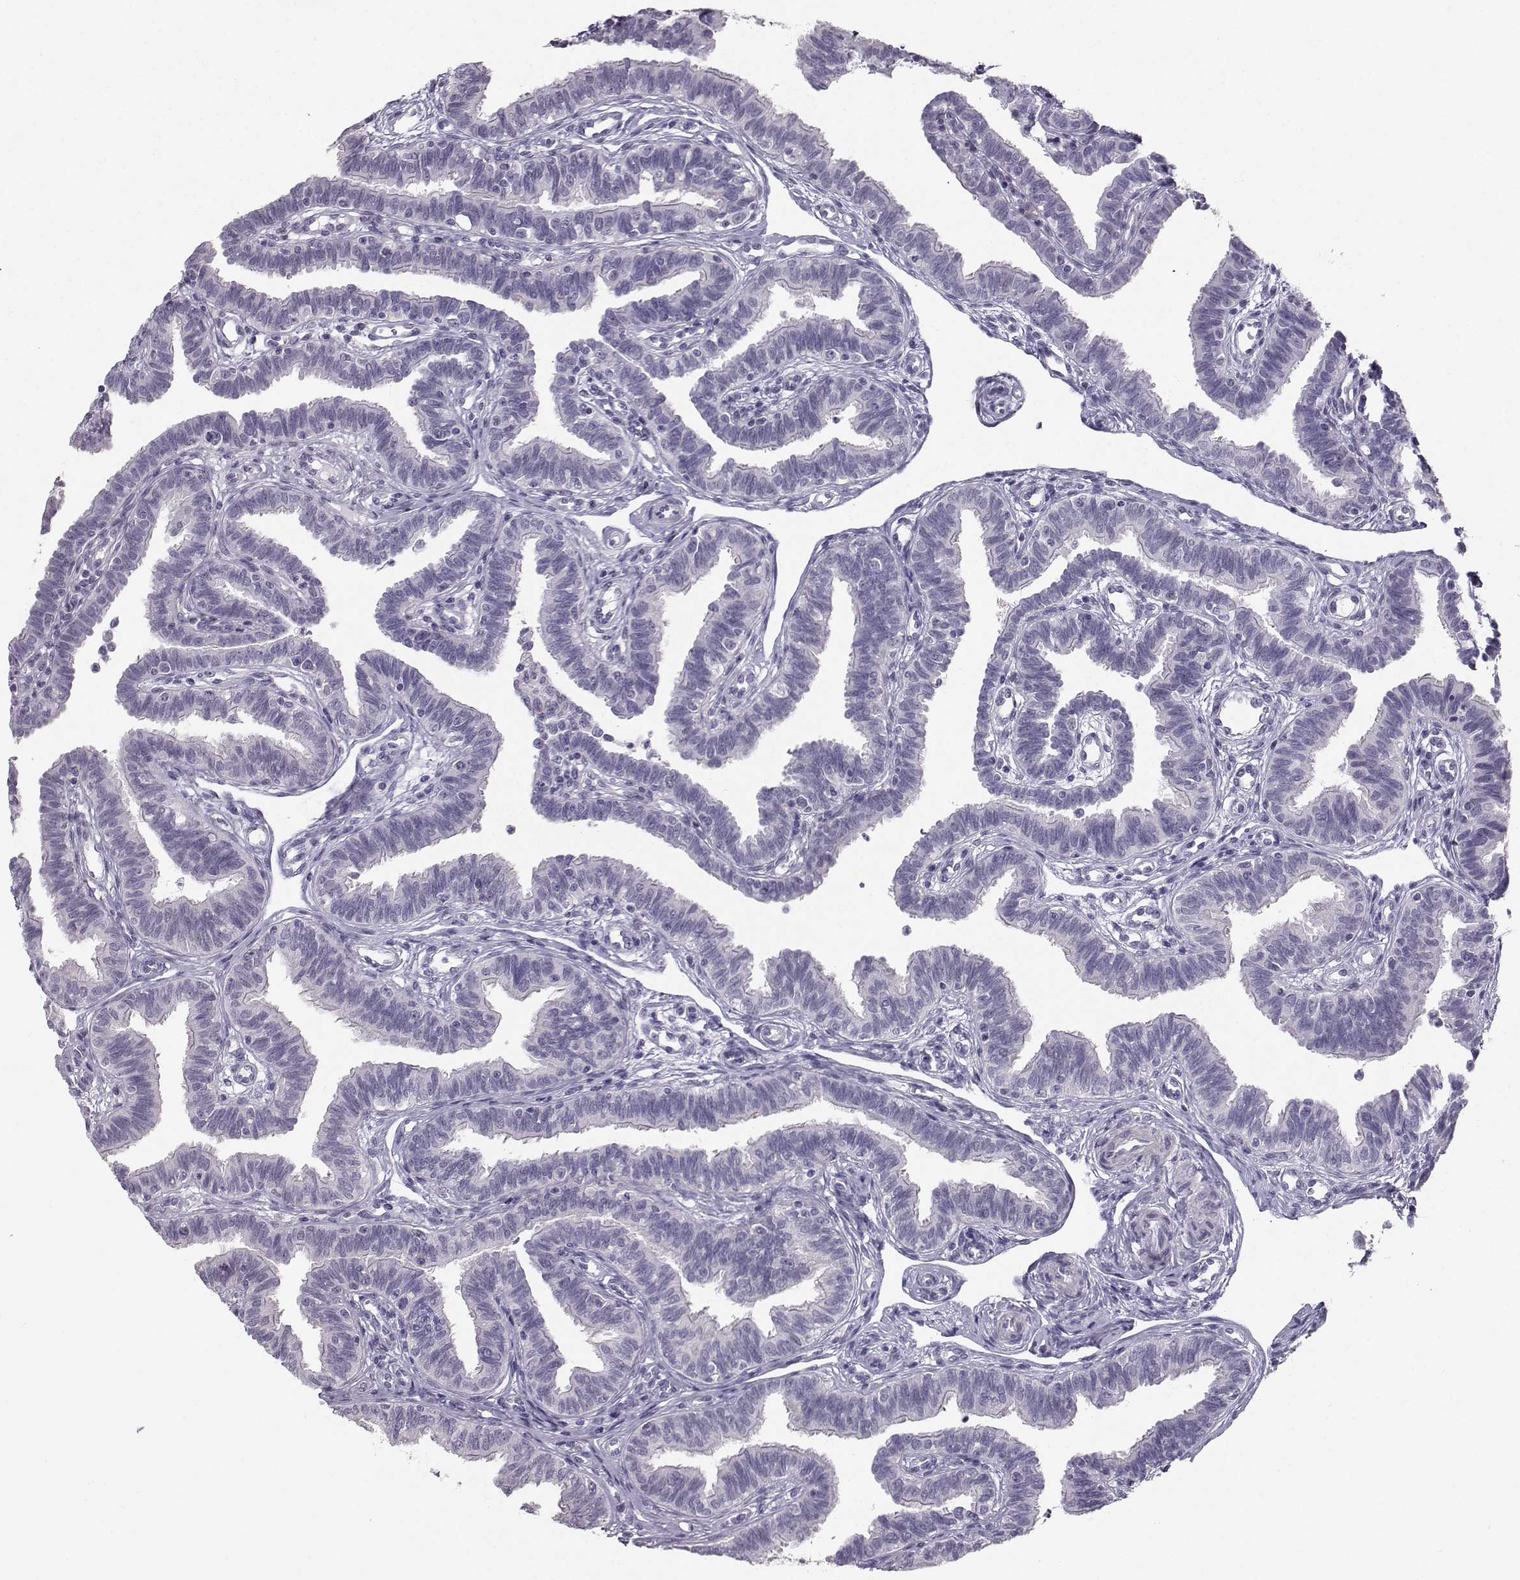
{"staining": {"intensity": "negative", "quantity": "none", "location": "none"}, "tissue": "fallopian tube", "cell_type": "Glandular cells", "image_type": "normal", "snomed": [{"axis": "morphology", "description": "Normal tissue, NOS"}, {"axis": "topography", "description": "Fallopian tube"}], "caption": "A high-resolution histopathology image shows immunohistochemistry staining of normal fallopian tube, which demonstrates no significant expression in glandular cells.", "gene": "CASR", "patient": {"sex": "female", "age": 36}}